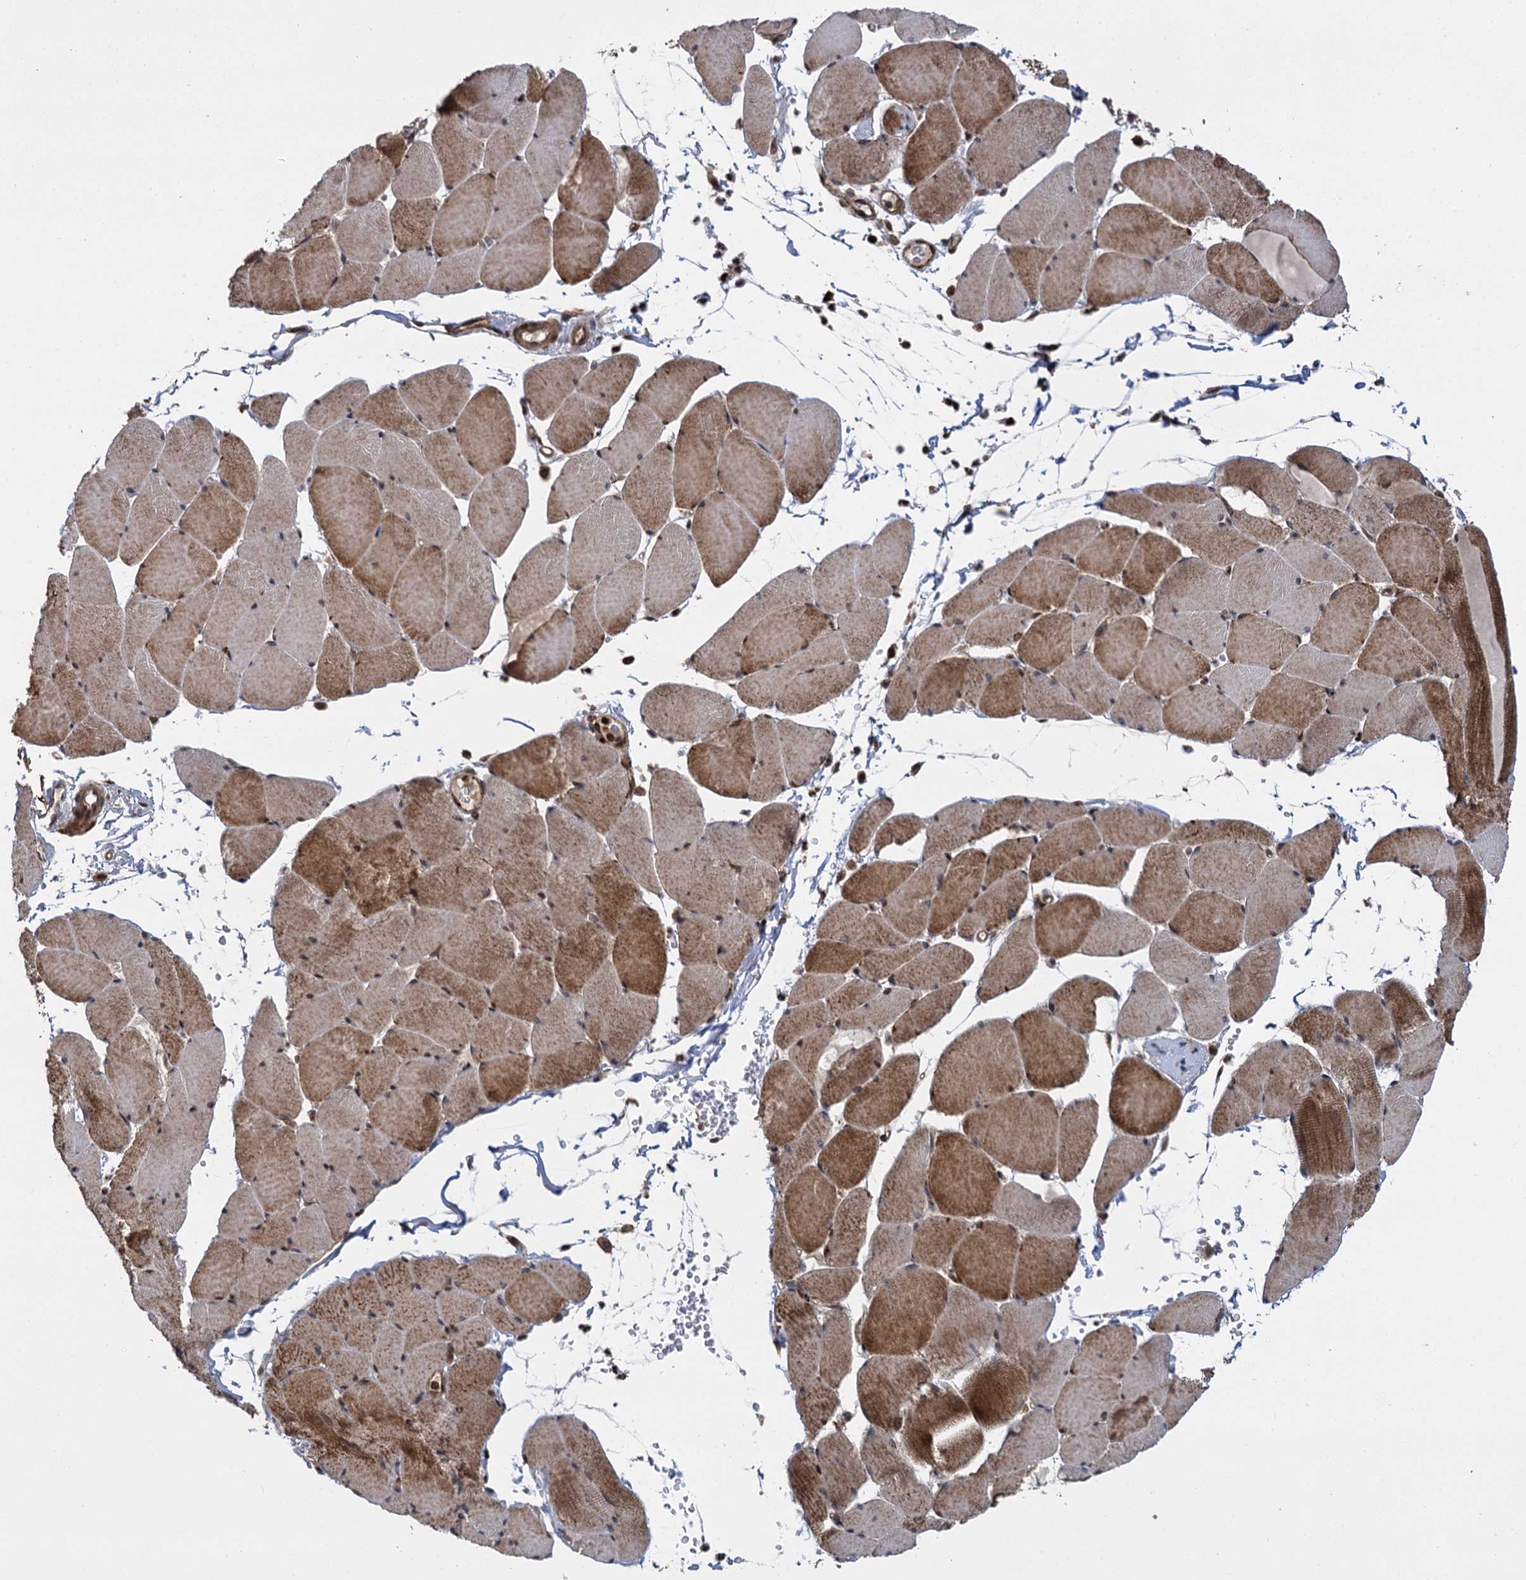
{"staining": {"intensity": "strong", "quantity": ">75%", "location": "cytoplasmic/membranous,nuclear"}, "tissue": "skeletal muscle", "cell_type": "Myocytes", "image_type": "normal", "snomed": [{"axis": "morphology", "description": "Normal tissue, NOS"}, {"axis": "topography", "description": "Skeletal muscle"}, {"axis": "topography", "description": "Head-Neck"}], "caption": "Immunohistochemical staining of normal skeletal muscle exhibits >75% levels of strong cytoplasmic/membranous,nuclear protein positivity in about >75% of myocytes. The staining was performed using DAB (3,3'-diaminobenzidine), with brown indicating positive protein expression. Nuclei are stained blue with hematoxylin.", "gene": "GAL3ST4", "patient": {"sex": "male", "age": 66}}